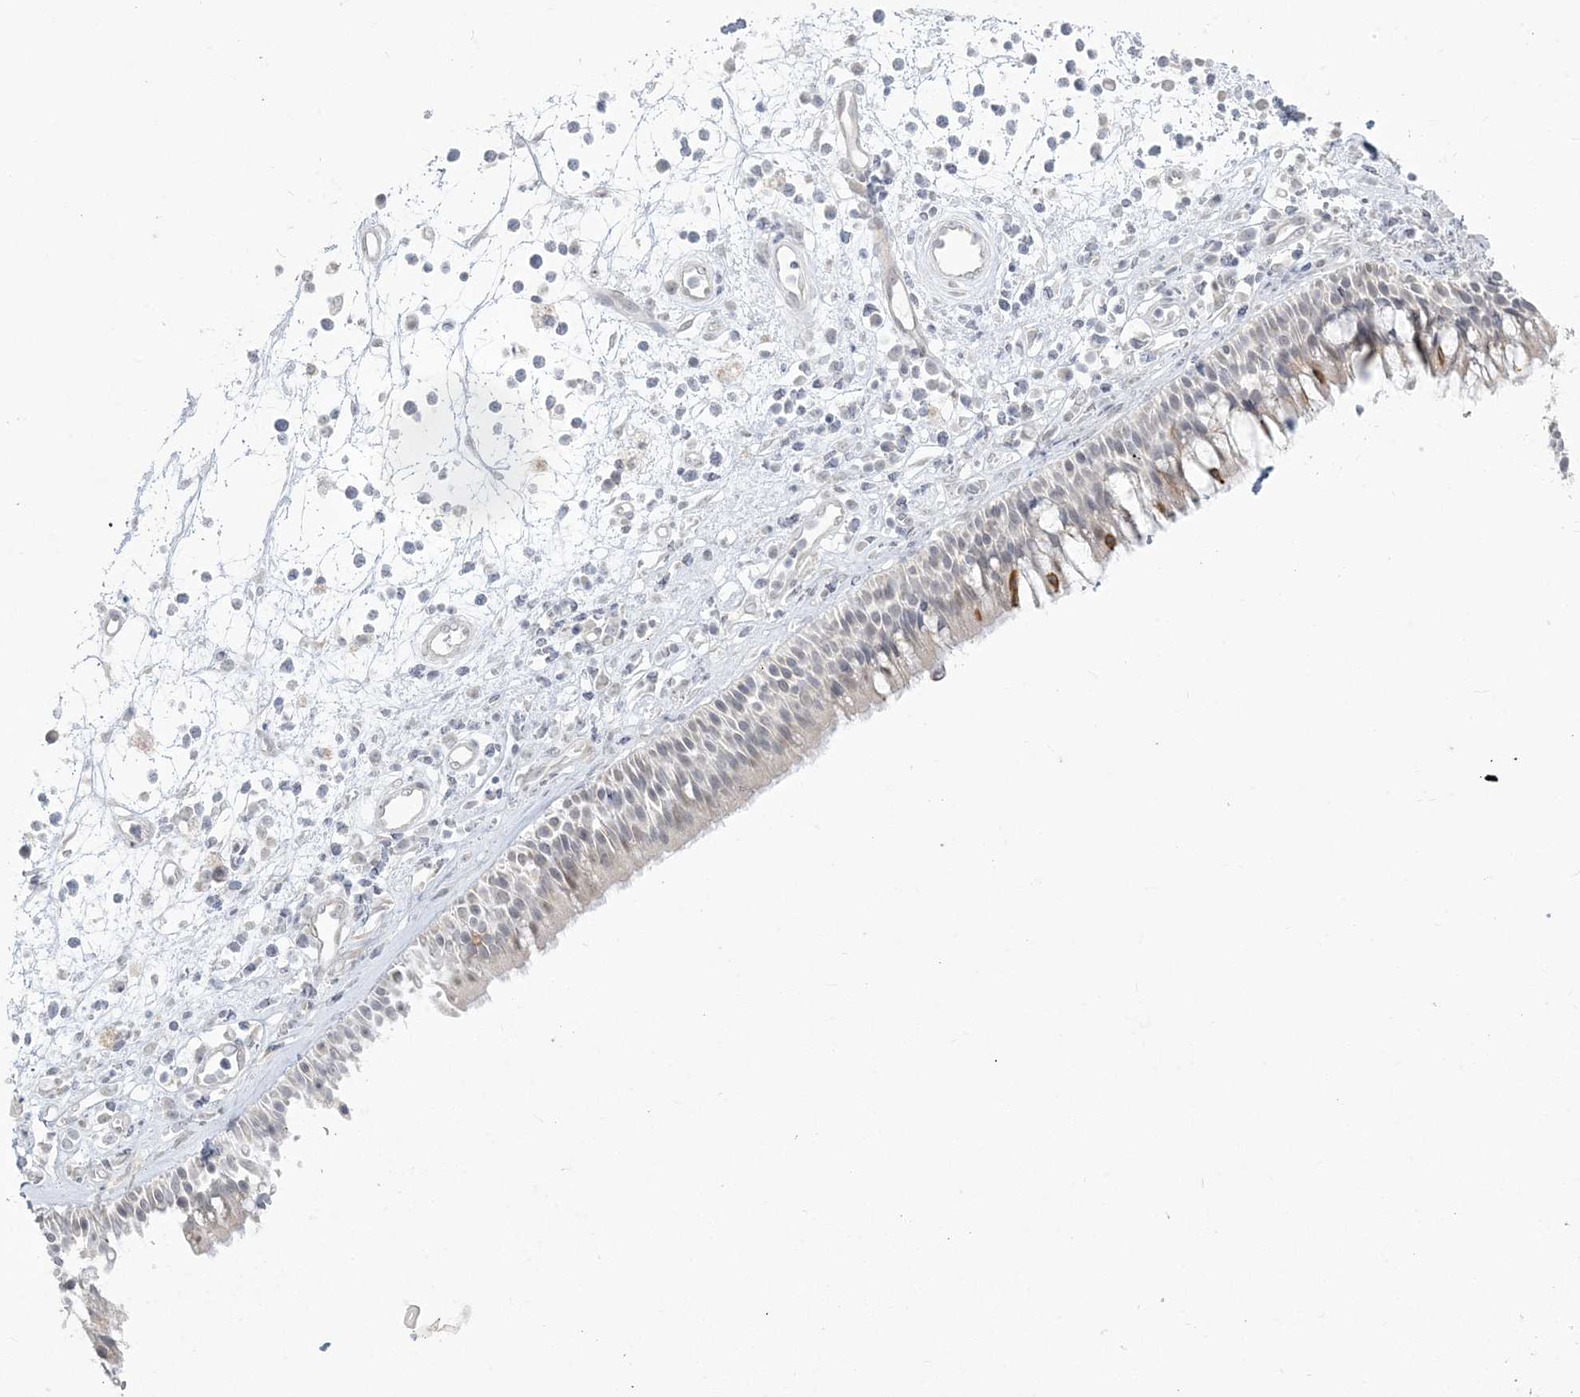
{"staining": {"intensity": "negative", "quantity": "none", "location": "none"}, "tissue": "nasopharynx", "cell_type": "Respiratory epithelial cells", "image_type": "normal", "snomed": [{"axis": "morphology", "description": "Normal tissue, NOS"}, {"axis": "morphology", "description": "Inflammation, NOS"}, {"axis": "morphology", "description": "Malignant melanoma, Metastatic site"}, {"axis": "topography", "description": "Nasopharynx"}], "caption": "This is an immunohistochemistry histopathology image of normal human nasopharynx. There is no expression in respiratory epithelial cells.", "gene": "ZC3H6", "patient": {"sex": "male", "age": 70}}